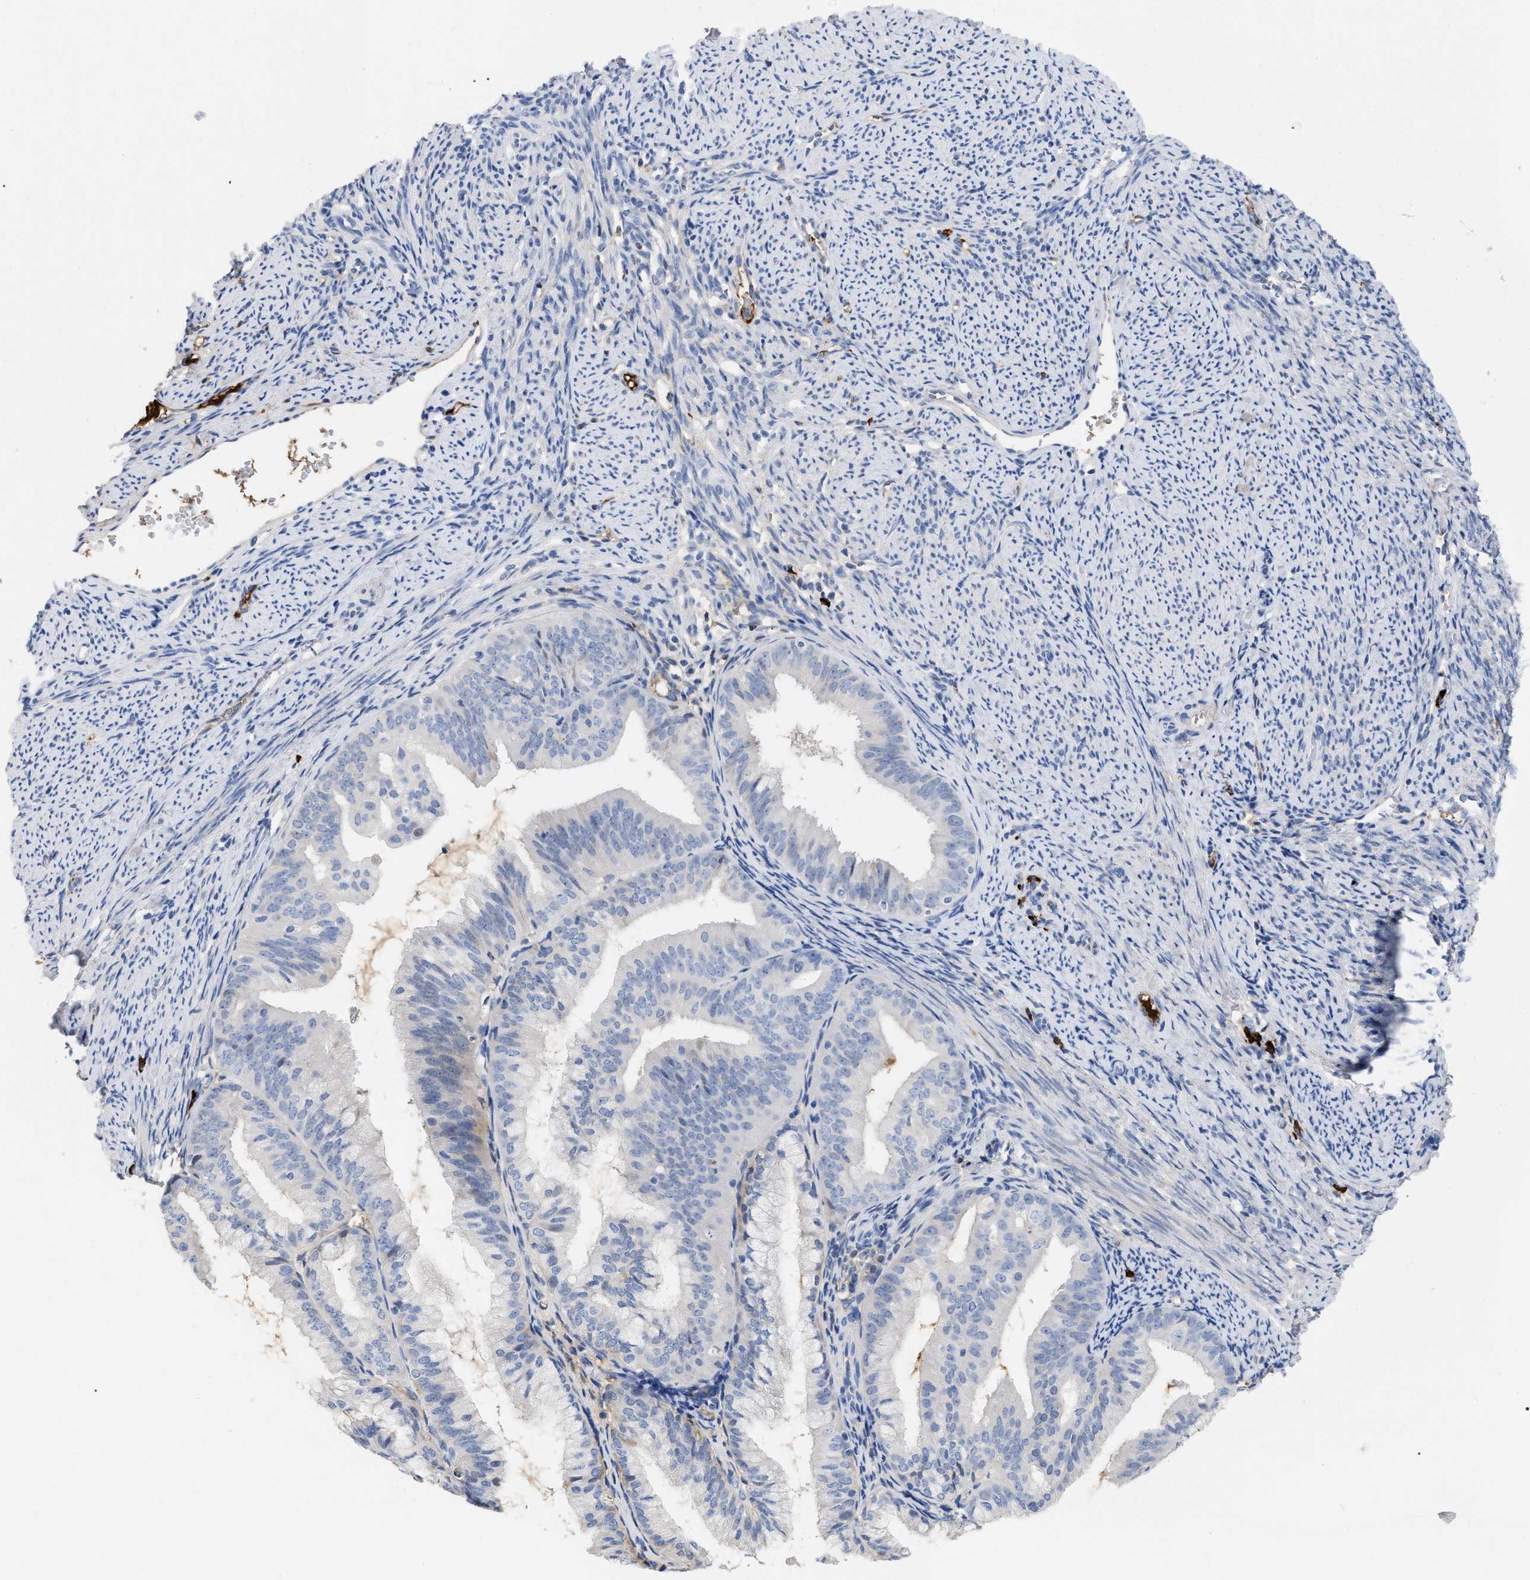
{"staining": {"intensity": "negative", "quantity": "none", "location": "none"}, "tissue": "endometrial cancer", "cell_type": "Tumor cells", "image_type": "cancer", "snomed": [{"axis": "morphology", "description": "Adenocarcinoma, NOS"}, {"axis": "topography", "description": "Endometrium"}], "caption": "IHC photomicrograph of neoplastic tissue: endometrial adenocarcinoma stained with DAB demonstrates no significant protein positivity in tumor cells. Nuclei are stained in blue.", "gene": "IGHV5-51", "patient": {"sex": "female", "age": 63}}